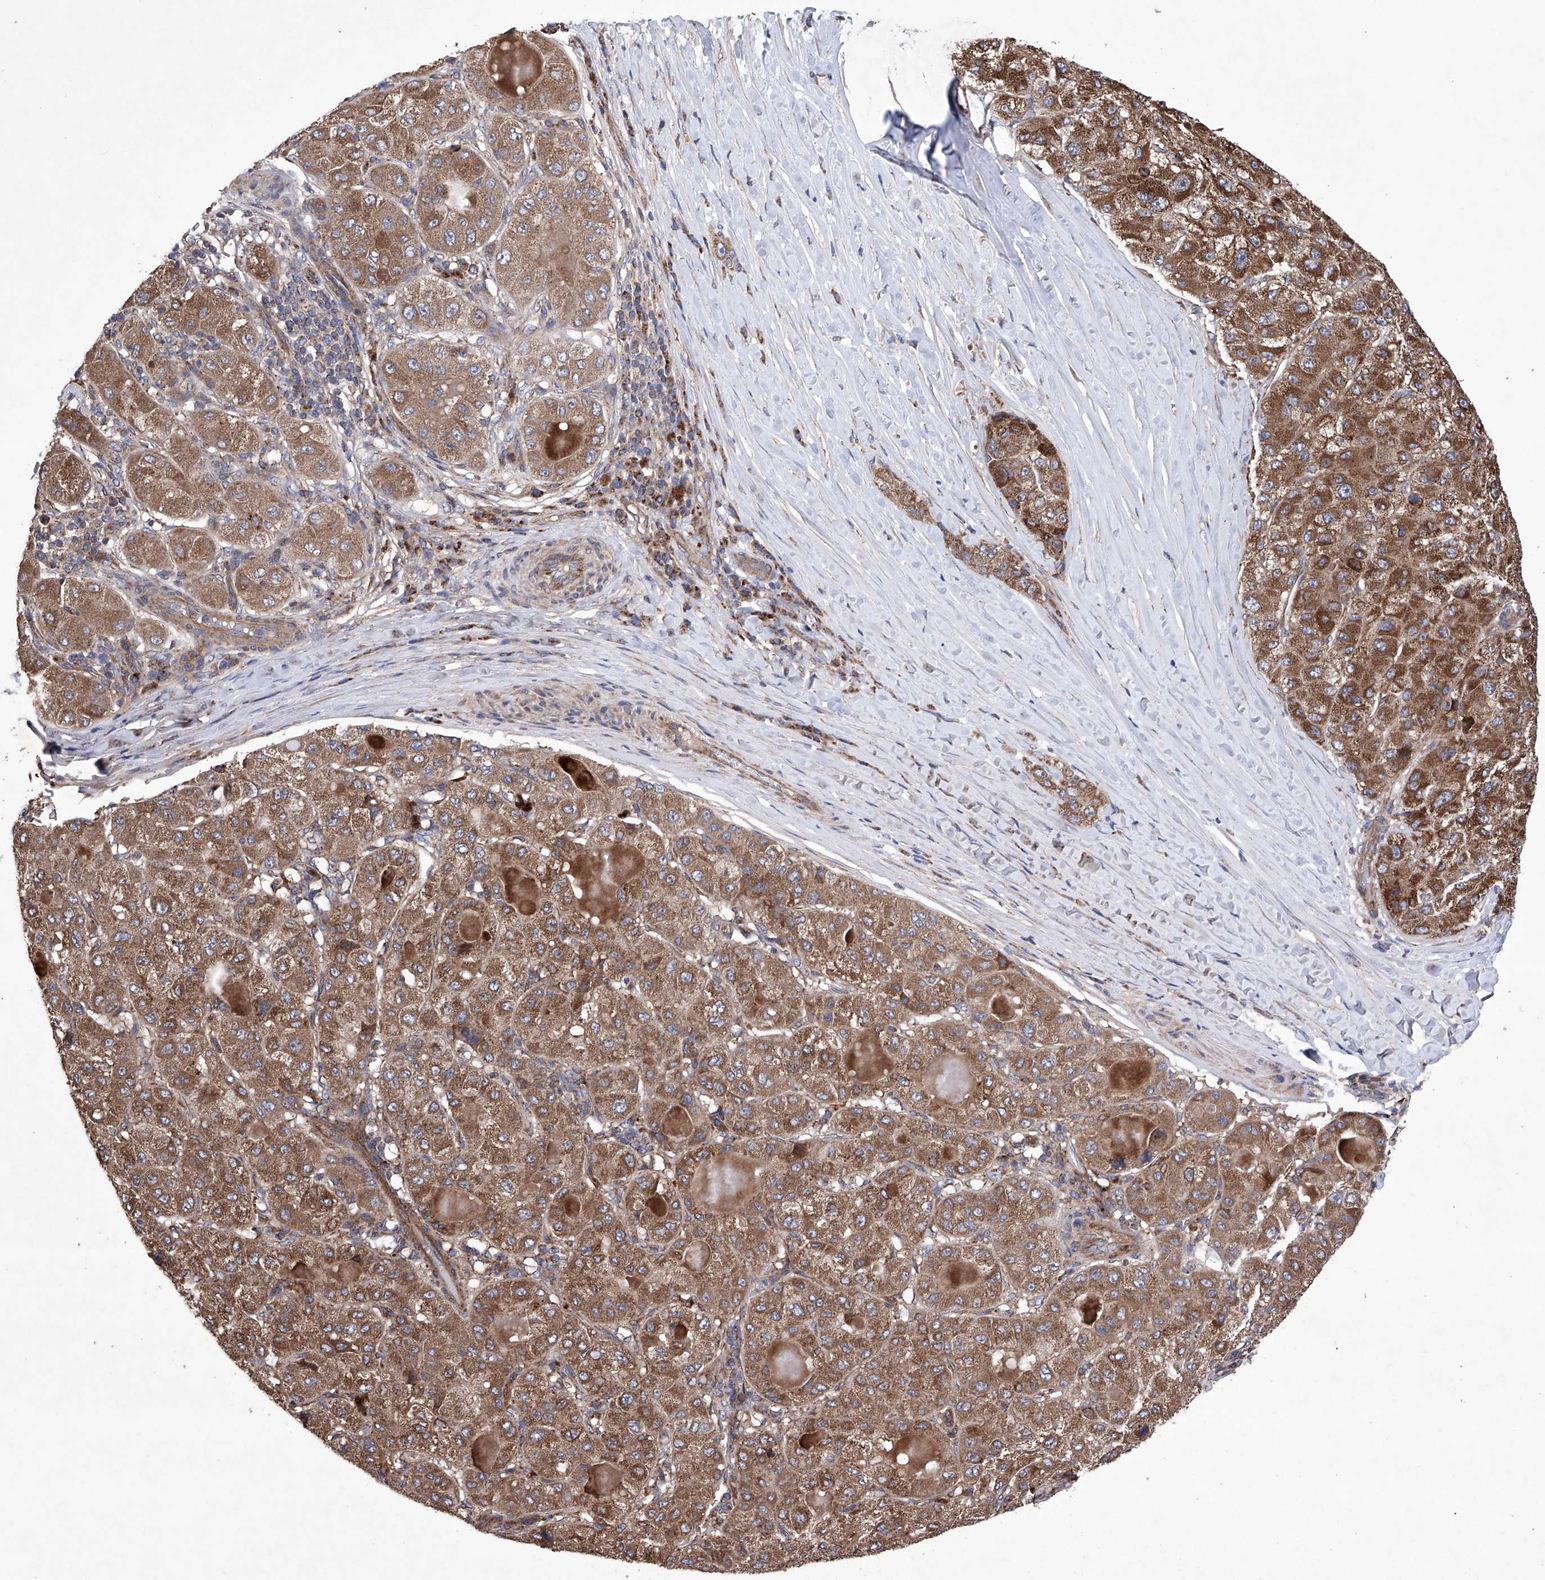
{"staining": {"intensity": "moderate", "quantity": ">75%", "location": "cytoplasmic/membranous"}, "tissue": "liver cancer", "cell_type": "Tumor cells", "image_type": "cancer", "snomed": [{"axis": "morphology", "description": "Carcinoma, Hepatocellular, NOS"}, {"axis": "topography", "description": "Liver"}], "caption": "Moderate cytoplasmic/membranous staining is seen in approximately >75% of tumor cells in hepatocellular carcinoma (liver).", "gene": "EFCAB2", "patient": {"sex": "male", "age": 80}}